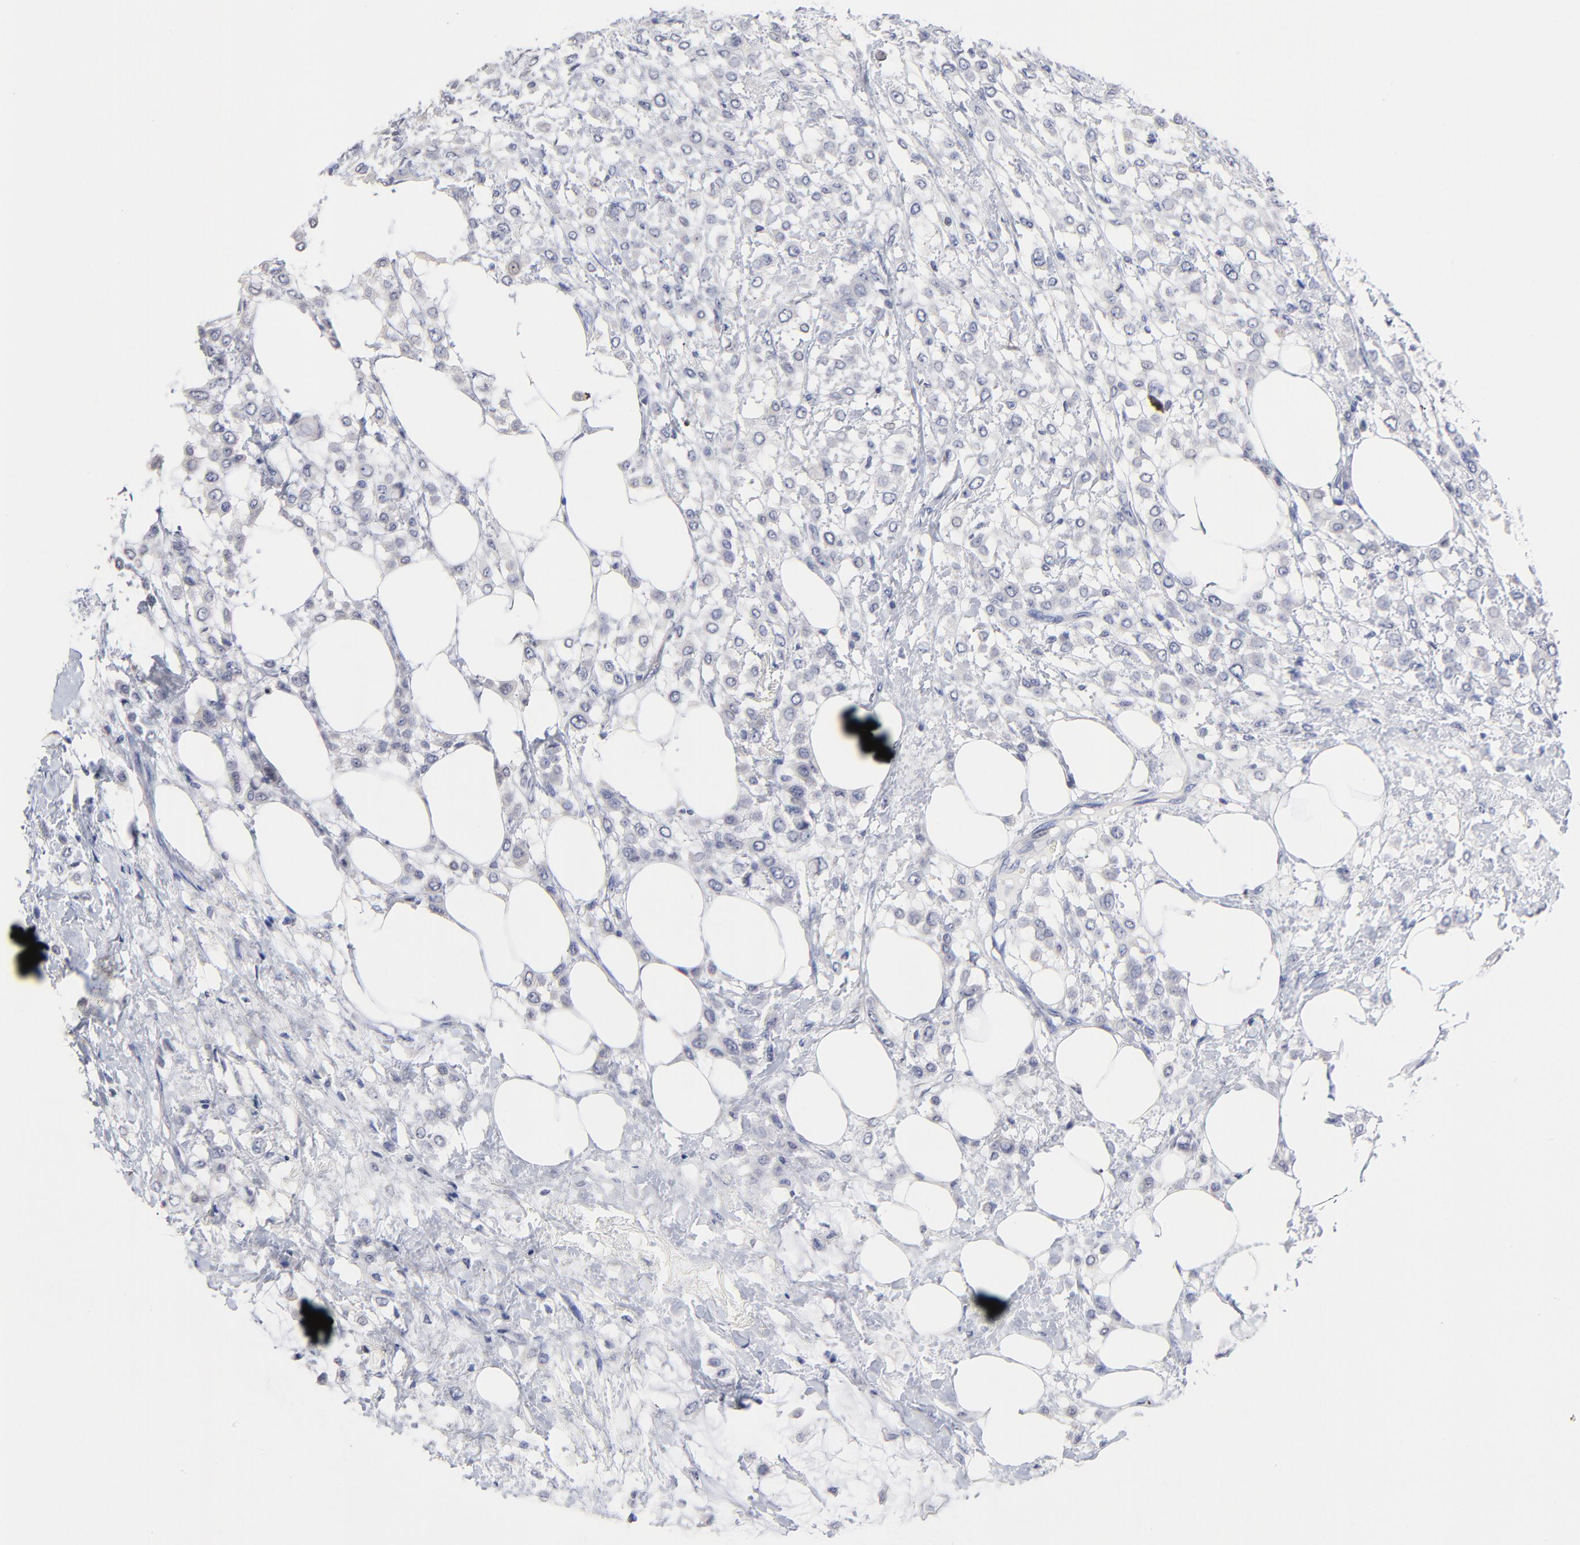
{"staining": {"intensity": "negative", "quantity": "none", "location": "none"}, "tissue": "breast cancer", "cell_type": "Tumor cells", "image_type": "cancer", "snomed": [{"axis": "morphology", "description": "Lobular carcinoma"}, {"axis": "topography", "description": "Breast"}], "caption": "DAB (3,3'-diaminobenzidine) immunohistochemical staining of breast lobular carcinoma shows no significant expression in tumor cells.", "gene": "CXADR", "patient": {"sex": "female", "age": 85}}